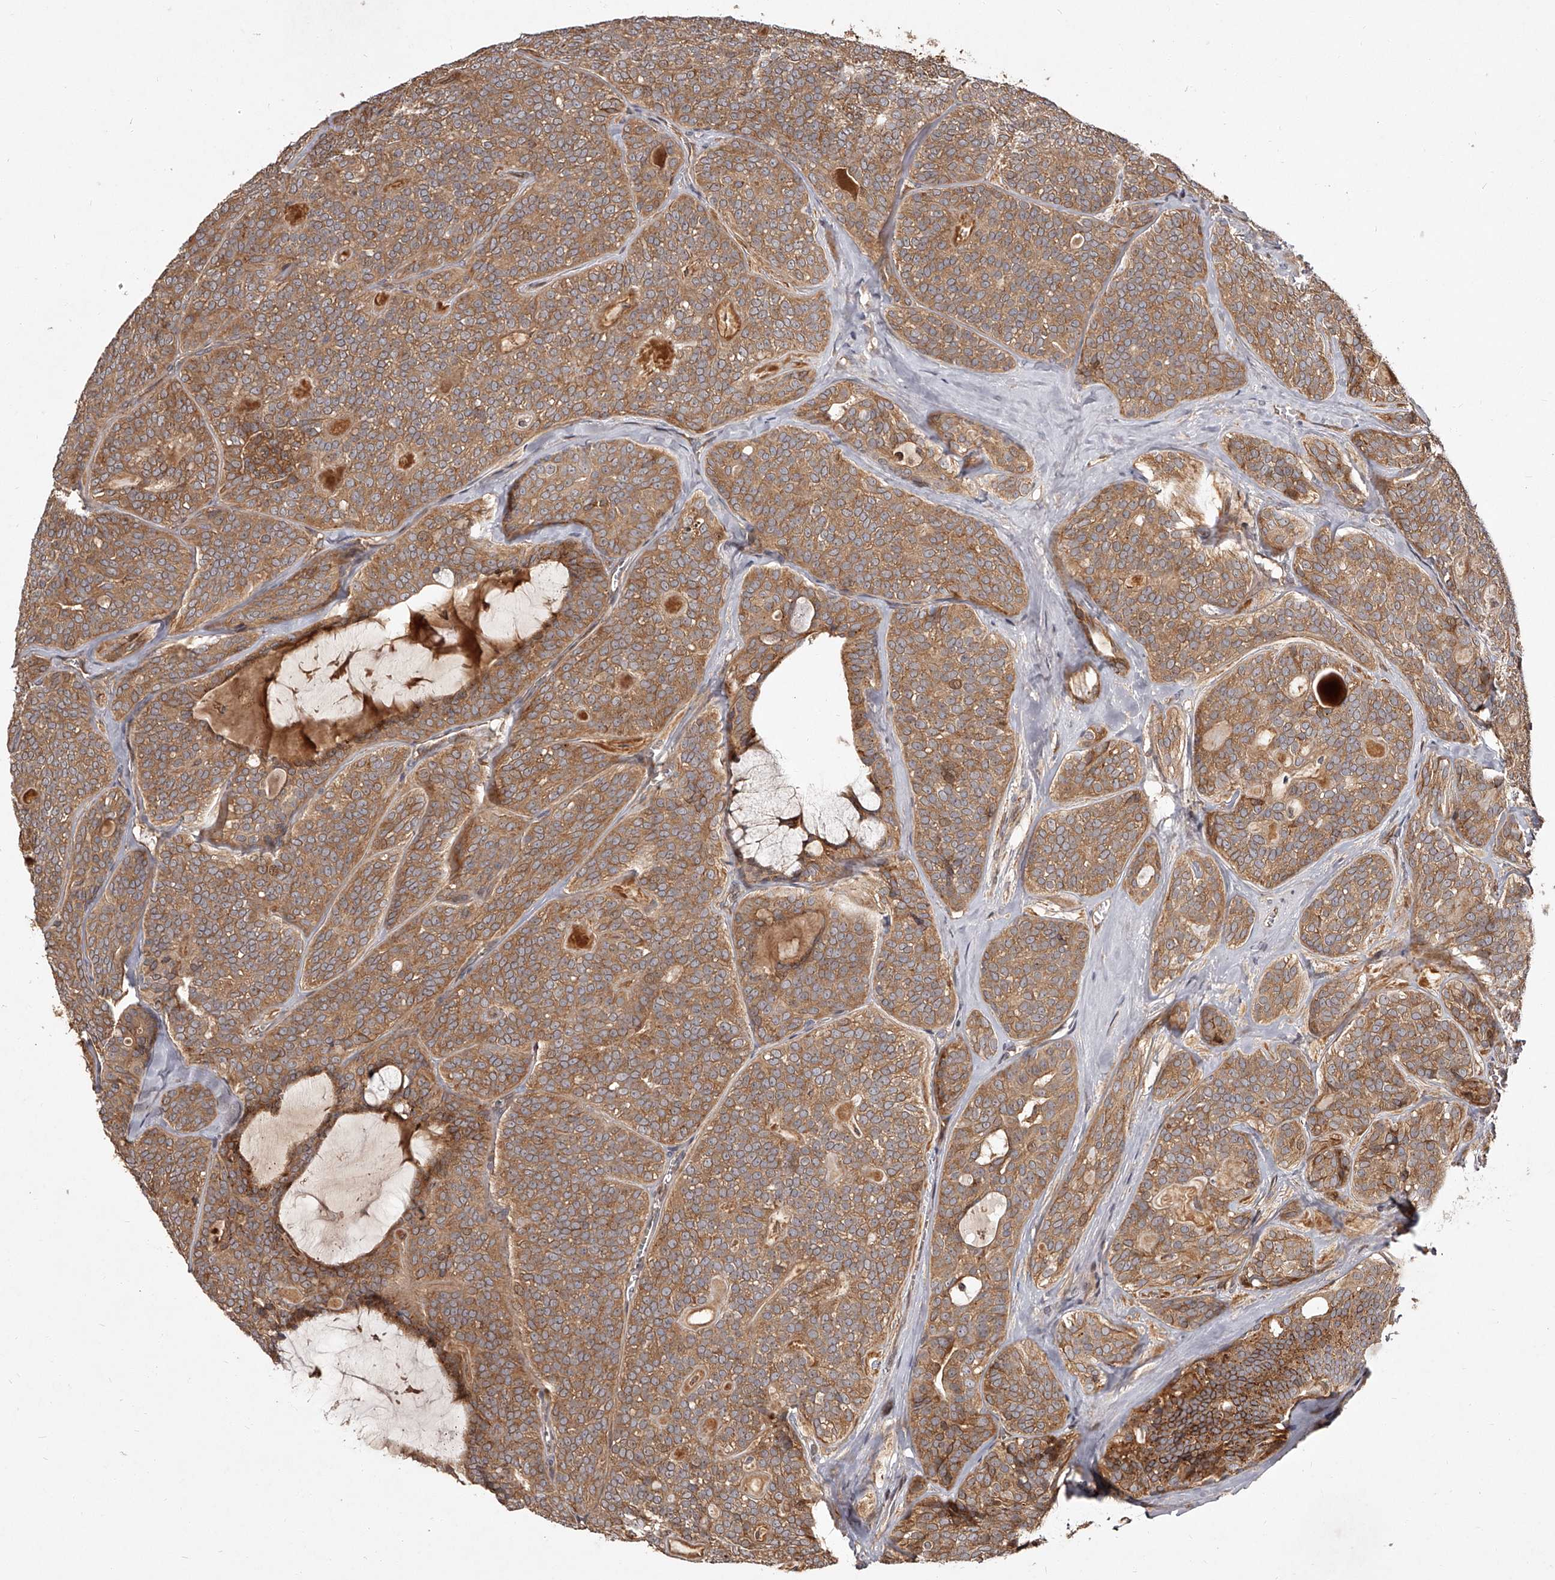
{"staining": {"intensity": "moderate", "quantity": ">75%", "location": "cytoplasmic/membranous"}, "tissue": "head and neck cancer", "cell_type": "Tumor cells", "image_type": "cancer", "snomed": [{"axis": "morphology", "description": "Adenocarcinoma, NOS"}, {"axis": "topography", "description": "Head-Neck"}], "caption": "This micrograph reveals IHC staining of human head and neck adenocarcinoma, with medium moderate cytoplasmic/membranous expression in approximately >75% of tumor cells.", "gene": "CRYZL1", "patient": {"sex": "male", "age": 66}}